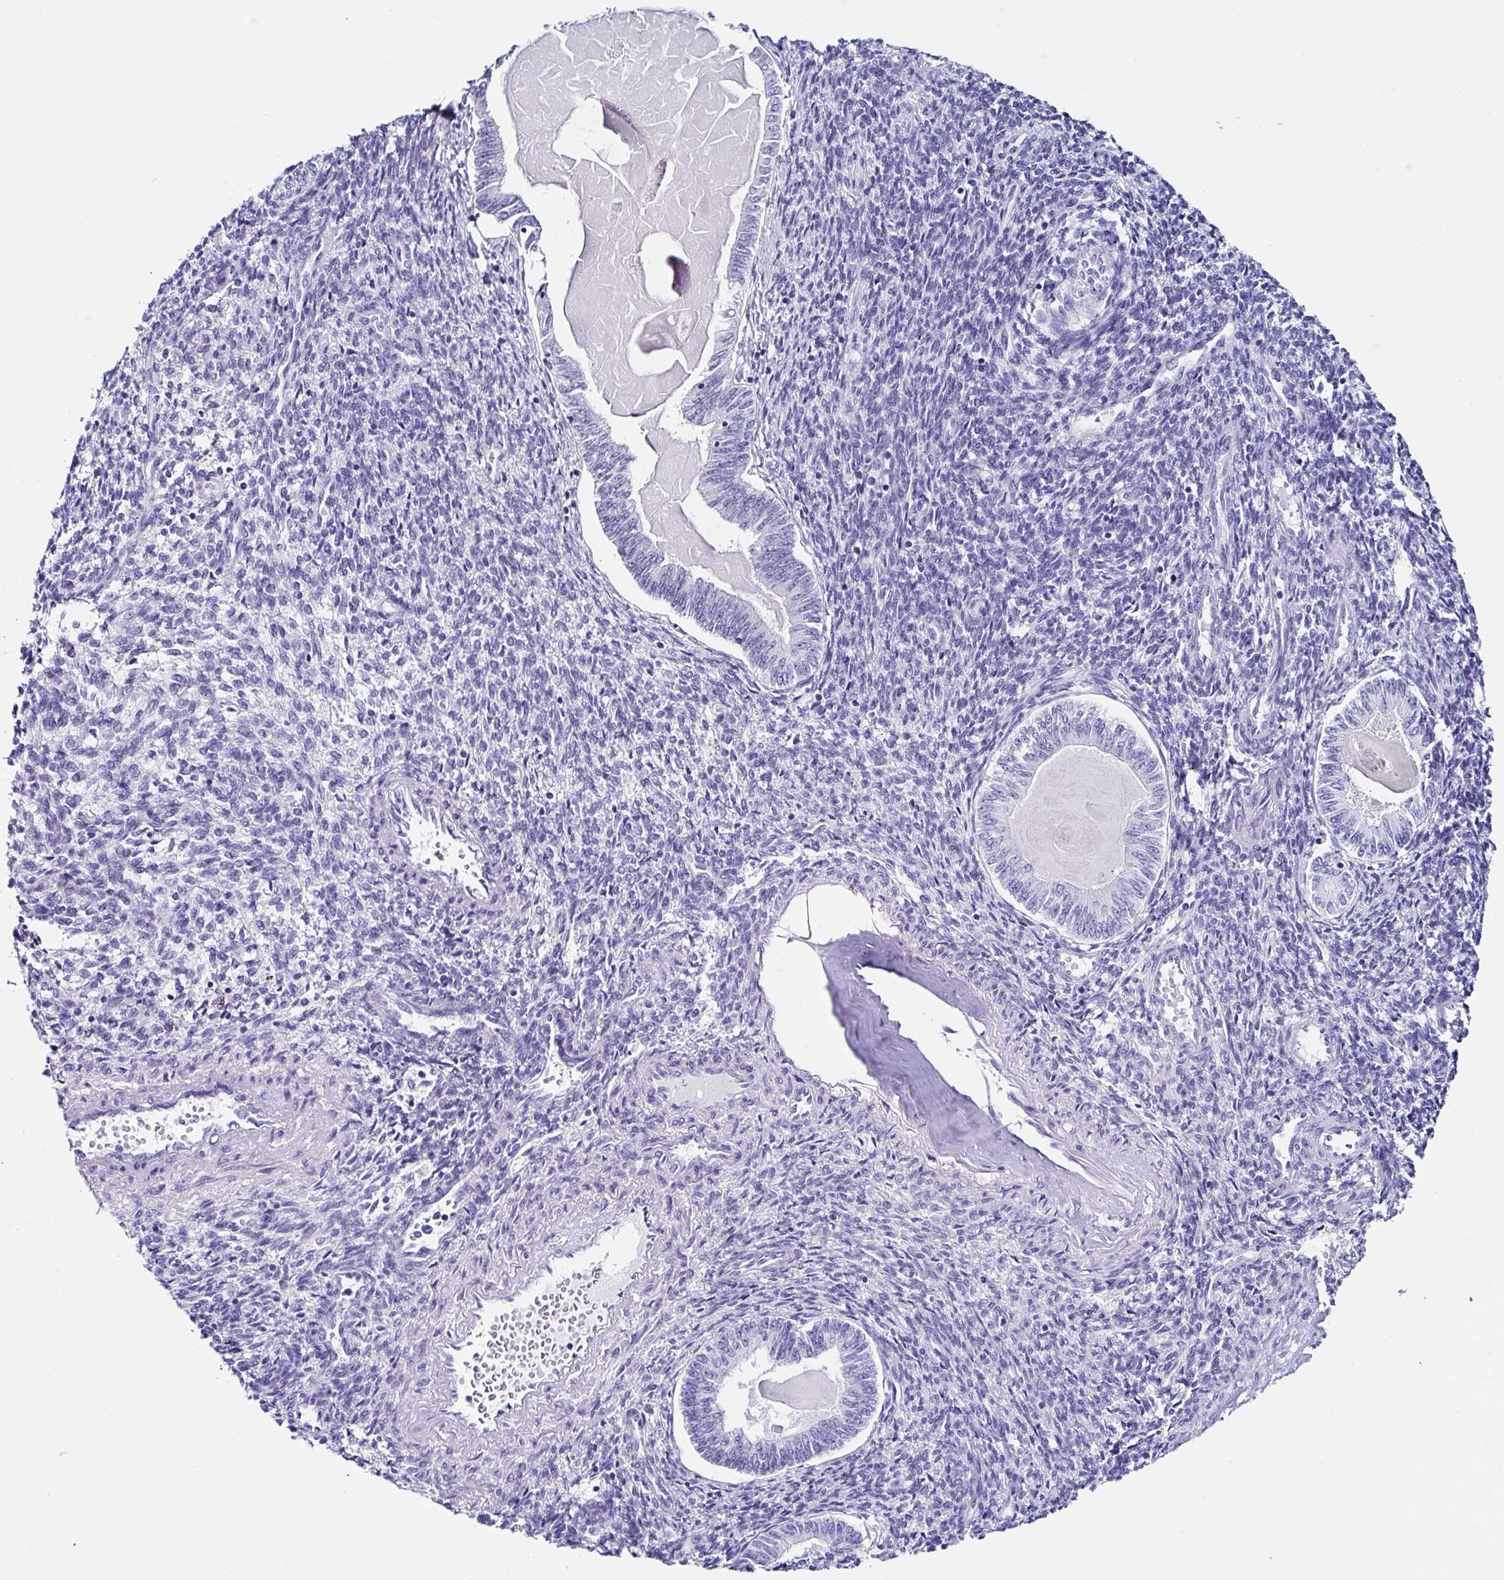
{"staining": {"intensity": "negative", "quantity": "none", "location": "none"}, "tissue": "endometrial cancer", "cell_type": "Tumor cells", "image_type": "cancer", "snomed": [{"axis": "morphology", "description": "Carcinoma, NOS"}, {"axis": "topography", "description": "Uterus"}], "caption": "DAB (3,3'-diaminobenzidine) immunohistochemical staining of human endometrial cancer (carcinoma) shows no significant expression in tumor cells.", "gene": "UGT3A1", "patient": {"sex": "female", "age": 76}}